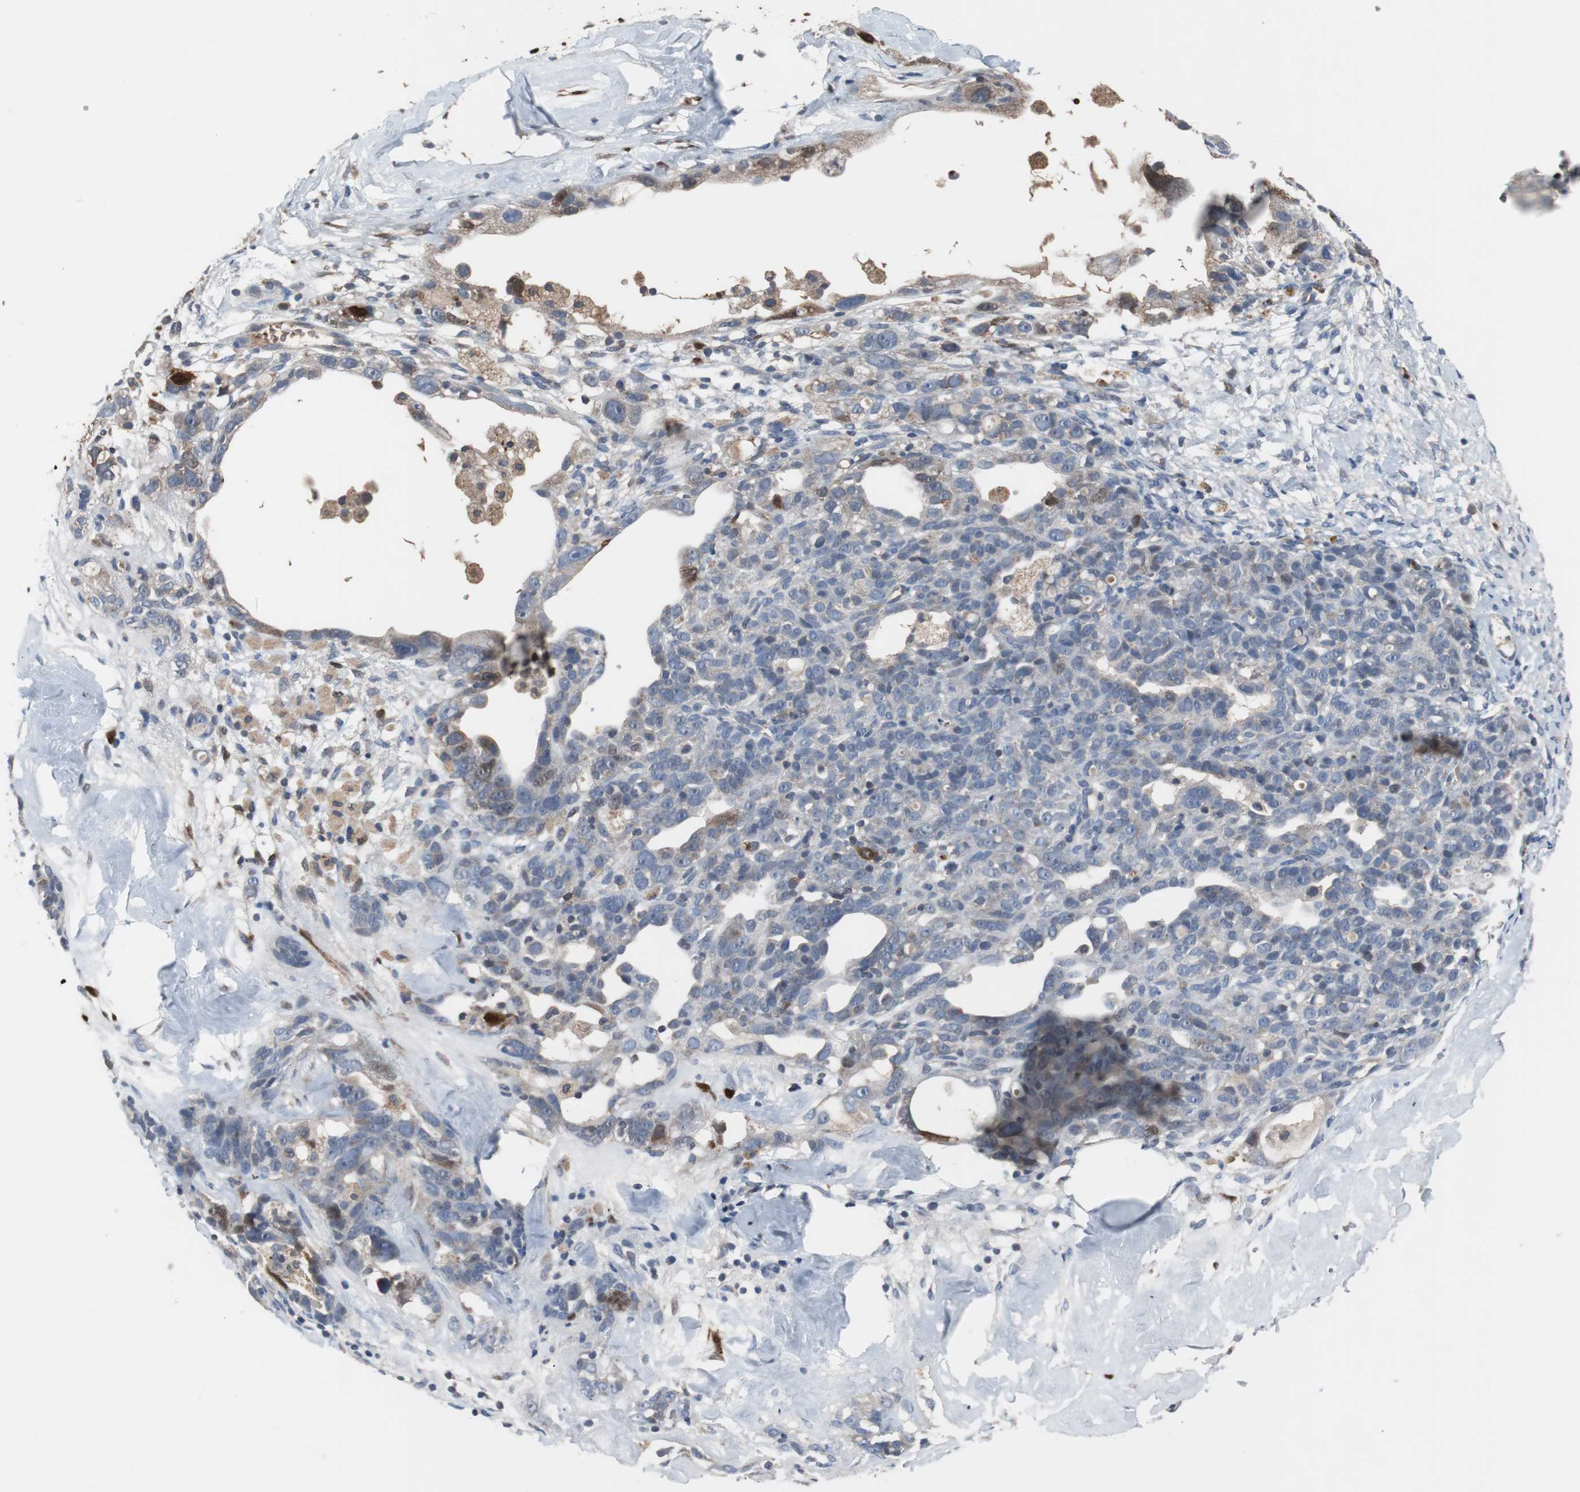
{"staining": {"intensity": "weak", "quantity": "<25%", "location": "cytoplasmic/membranous"}, "tissue": "ovarian cancer", "cell_type": "Tumor cells", "image_type": "cancer", "snomed": [{"axis": "morphology", "description": "Cystadenocarcinoma, serous, NOS"}, {"axis": "topography", "description": "Ovary"}], "caption": "Human ovarian cancer (serous cystadenocarcinoma) stained for a protein using IHC demonstrates no positivity in tumor cells.", "gene": "CALB2", "patient": {"sex": "female", "age": 66}}